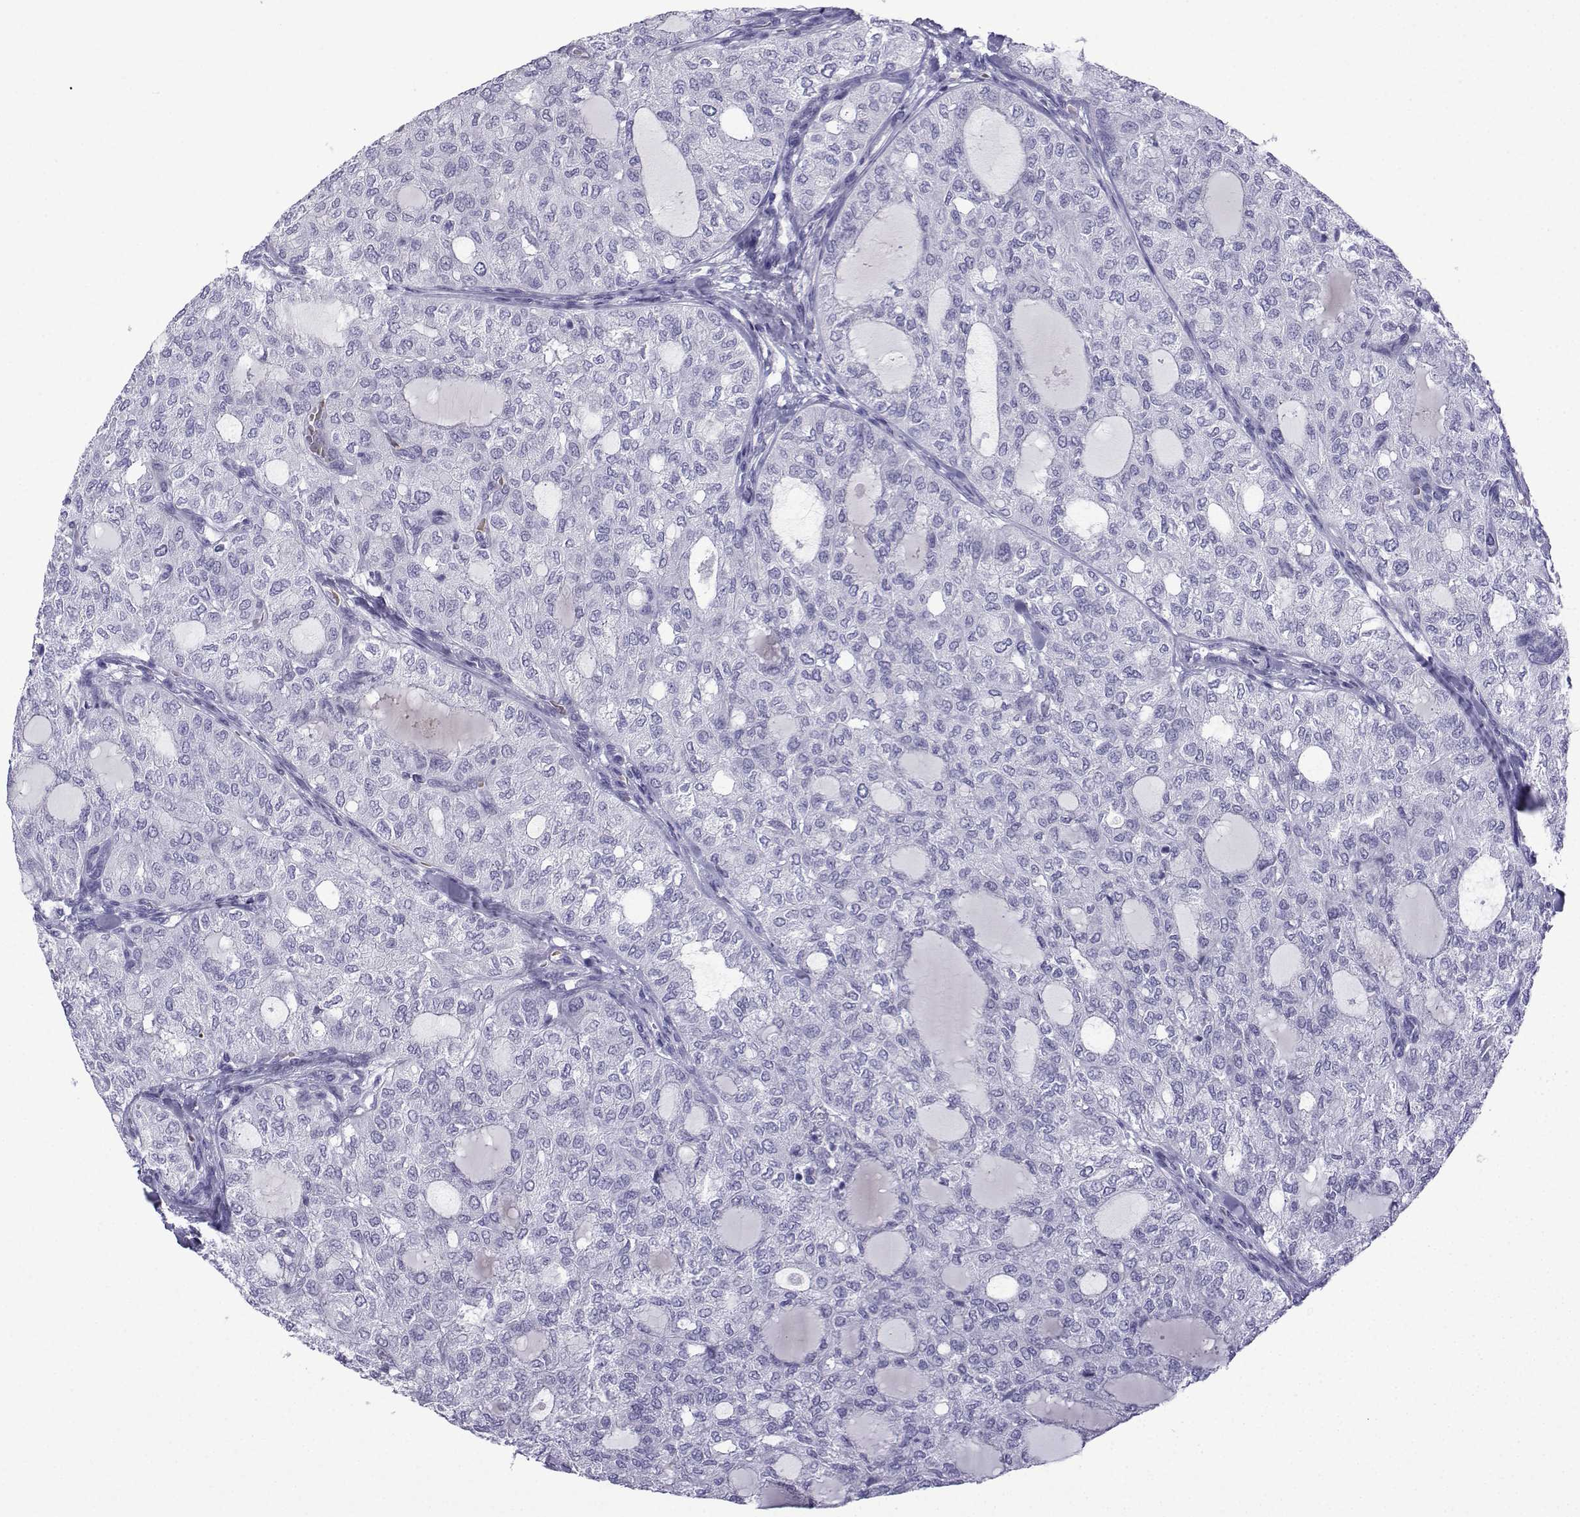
{"staining": {"intensity": "negative", "quantity": "none", "location": "none"}, "tissue": "thyroid cancer", "cell_type": "Tumor cells", "image_type": "cancer", "snomed": [{"axis": "morphology", "description": "Follicular adenoma carcinoma, NOS"}, {"axis": "topography", "description": "Thyroid gland"}], "caption": "Immunohistochemistry (IHC) photomicrograph of thyroid cancer stained for a protein (brown), which reveals no expression in tumor cells.", "gene": "TRIM46", "patient": {"sex": "male", "age": 75}}